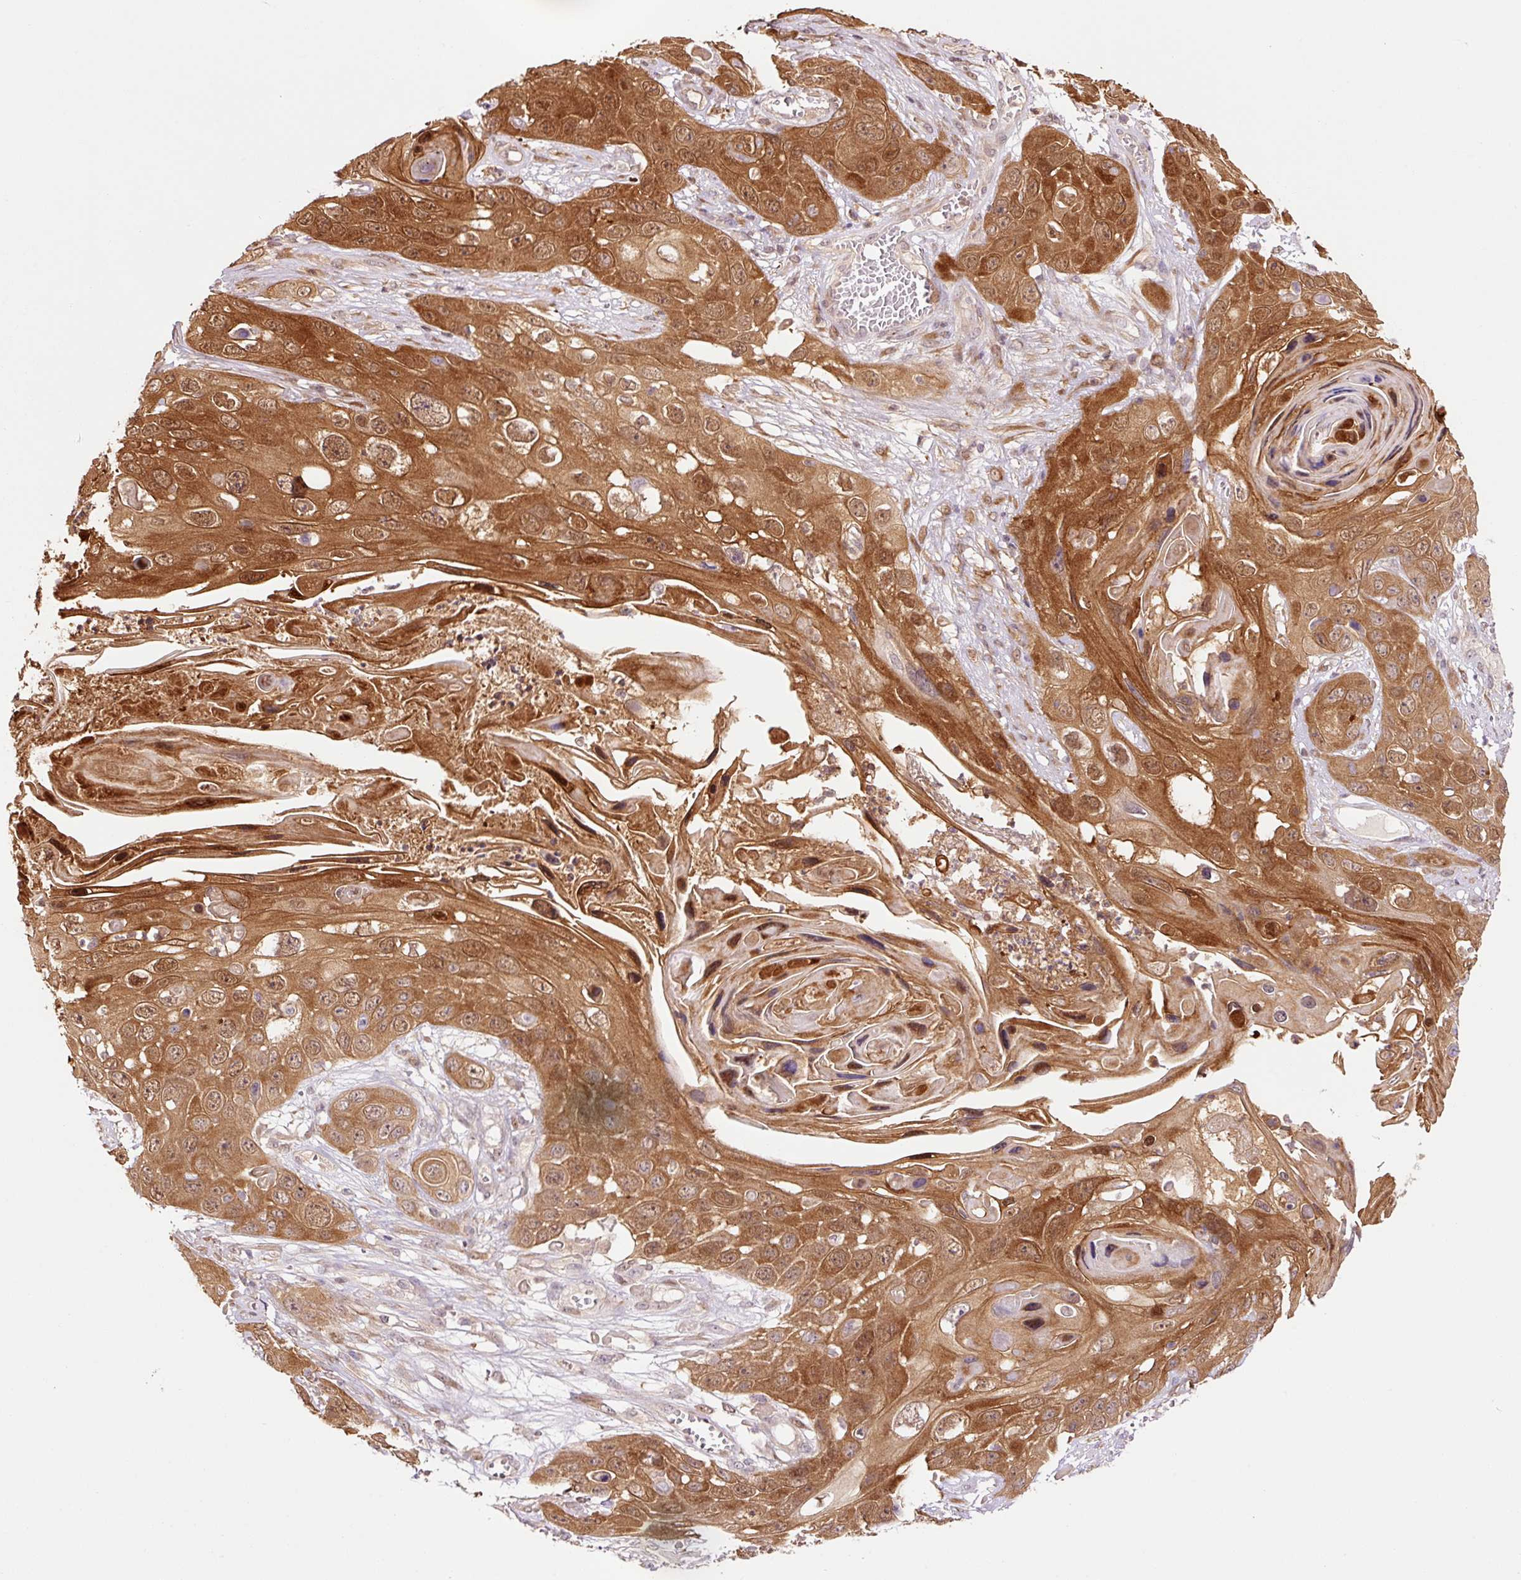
{"staining": {"intensity": "strong", "quantity": ">75%", "location": "cytoplasmic/membranous,nuclear"}, "tissue": "skin cancer", "cell_type": "Tumor cells", "image_type": "cancer", "snomed": [{"axis": "morphology", "description": "Squamous cell carcinoma, NOS"}, {"axis": "topography", "description": "Skin"}], "caption": "The photomicrograph exhibits immunohistochemical staining of skin cancer (squamous cell carcinoma). There is strong cytoplasmic/membranous and nuclear expression is seen in approximately >75% of tumor cells.", "gene": "FBXL14", "patient": {"sex": "male", "age": 55}}